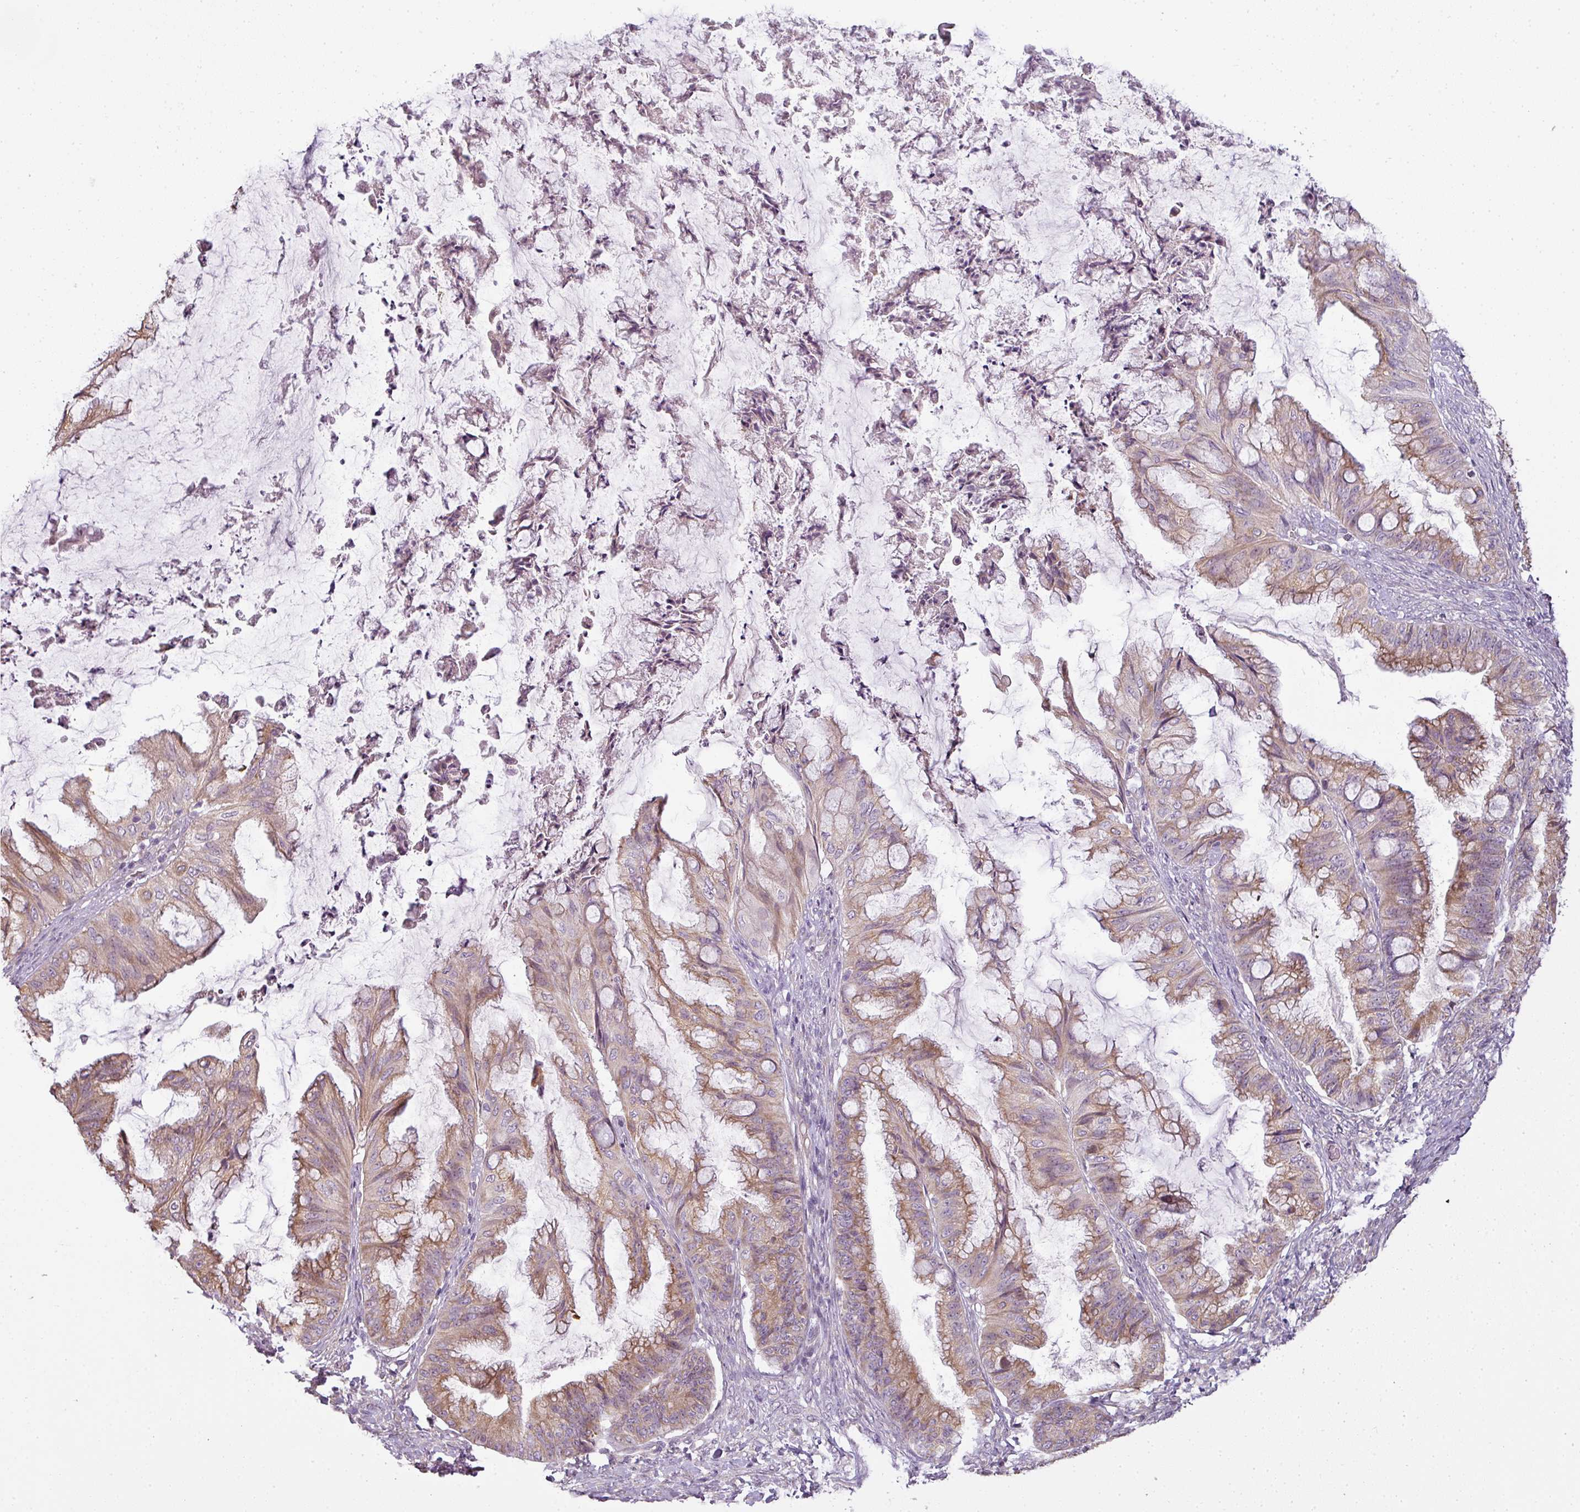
{"staining": {"intensity": "moderate", "quantity": ">75%", "location": "cytoplasmic/membranous"}, "tissue": "ovarian cancer", "cell_type": "Tumor cells", "image_type": "cancer", "snomed": [{"axis": "morphology", "description": "Cystadenocarcinoma, mucinous, NOS"}, {"axis": "topography", "description": "Ovary"}], "caption": "Immunohistochemistry histopathology image of neoplastic tissue: human ovarian mucinous cystadenocarcinoma stained using immunohistochemistry (IHC) reveals medium levels of moderate protein expression localized specifically in the cytoplasmic/membranous of tumor cells, appearing as a cytoplasmic/membranous brown color.", "gene": "LY75", "patient": {"sex": "female", "age": 35}}